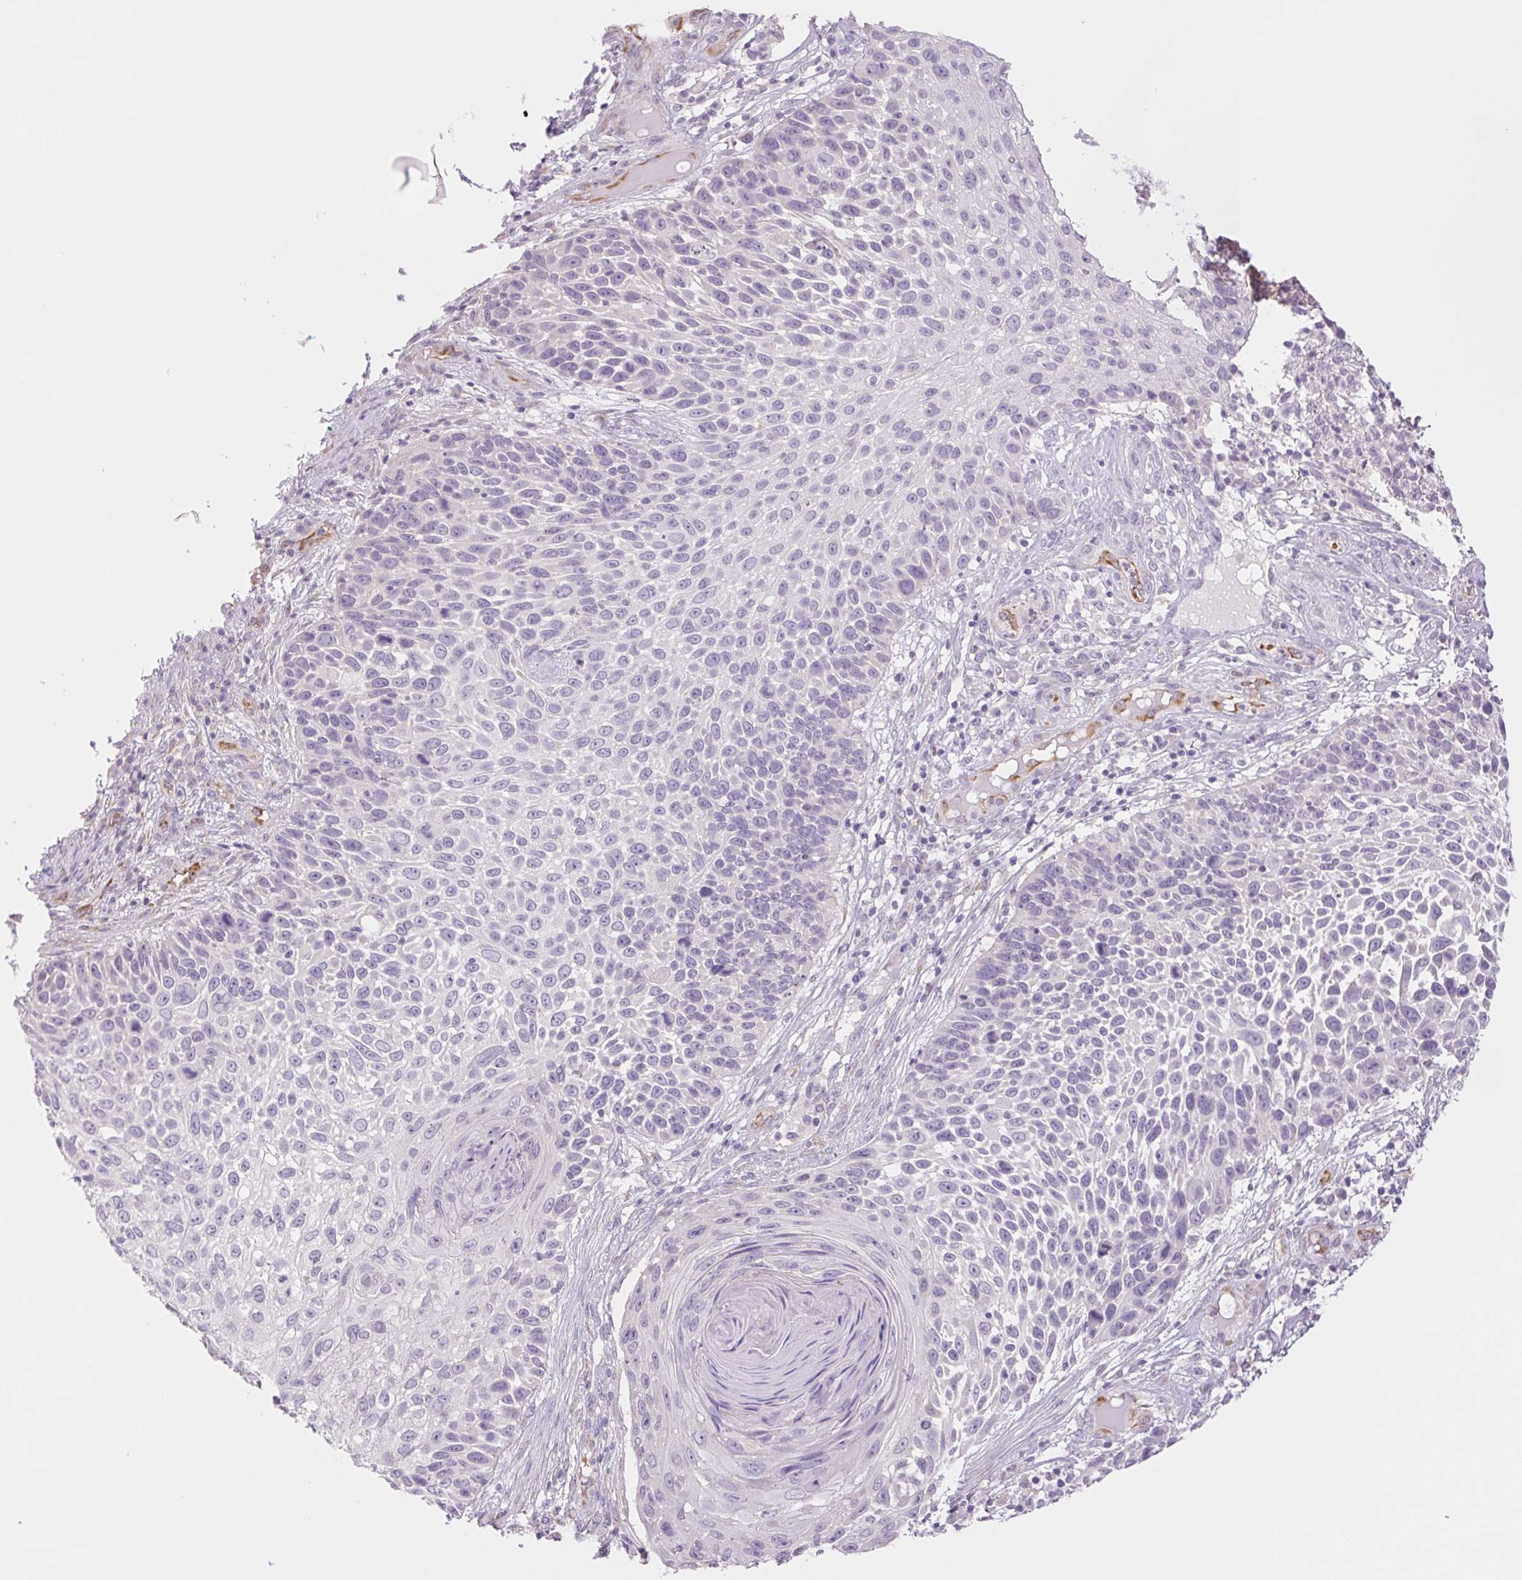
{"staining": {"intensity": "negative", "quantity": "none", "location": "none"}, "tissue": "skin cancer", "cell_type": "Tumor cells", "image_type": "cancer", "snomed": [{"axis": "morphology", "description": "Squamous cell carcinoma, NOS"}, {"axis": "topography", "description": "Skin"}], "caption": "DAB (3,3'-diaminobenzidine) immunohistochemical staining of skin cancer shows no significant expression in tumor cells.", "gene": "IGFL3", "patient": {"sex": "male", "age": 92}}